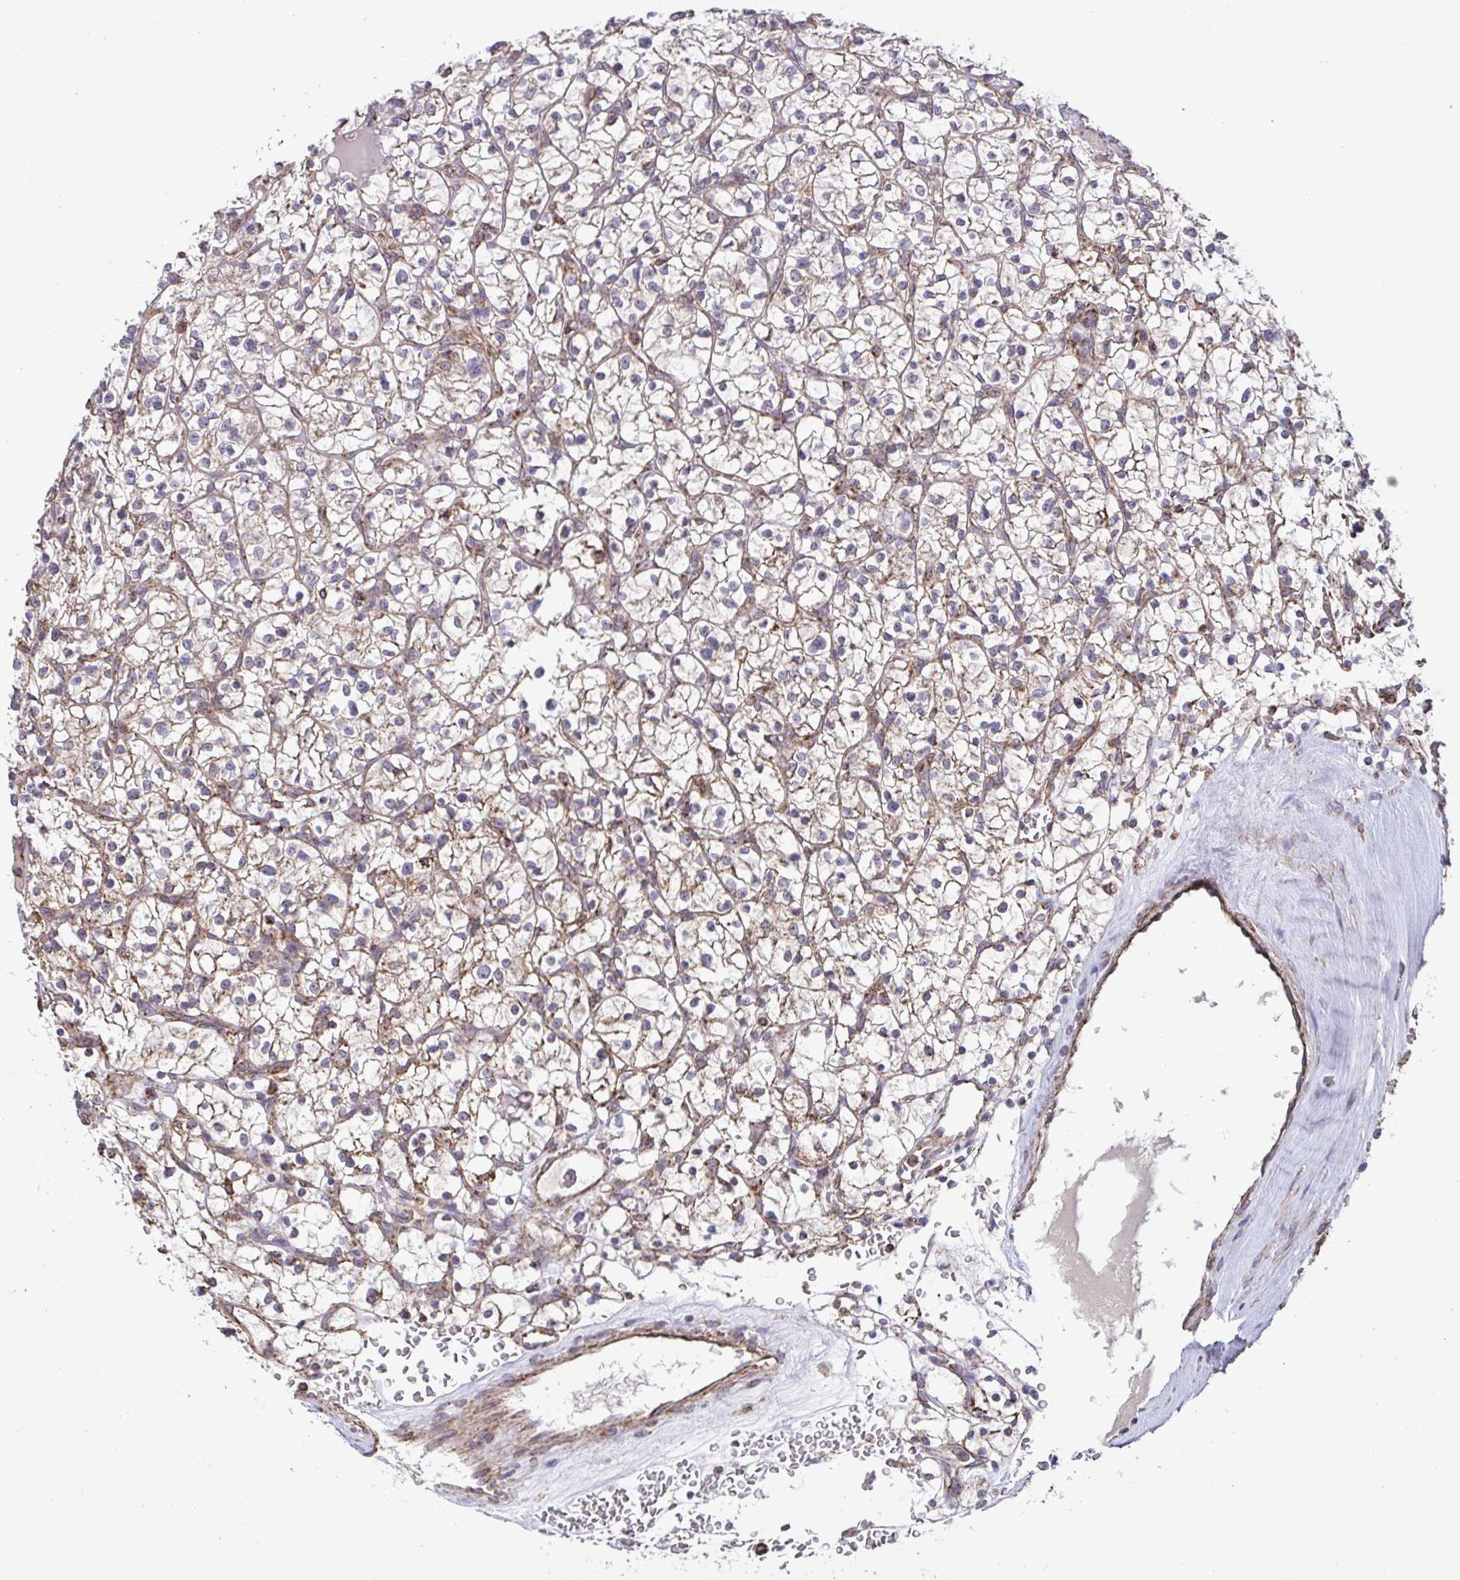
{"staining": {"intensity": "weak", "quantity": "<25%", "location": "cytoplasmic/membranous"}, "tissue": "renal cancer", "cell_type": "Tumor cells", "image_type": "cancer", "snomed": [{"axis": "morphology", "description": "Adenocarcinoma, NOS"}, {"axis": "topography", "description": "Kidney"}], "caption": "This is an IHC image of human renal adenocarcinoma. There is no staining in tumor cells.", "gene": "DIP2B", "patient": {"sex": "female", "age": 64}}